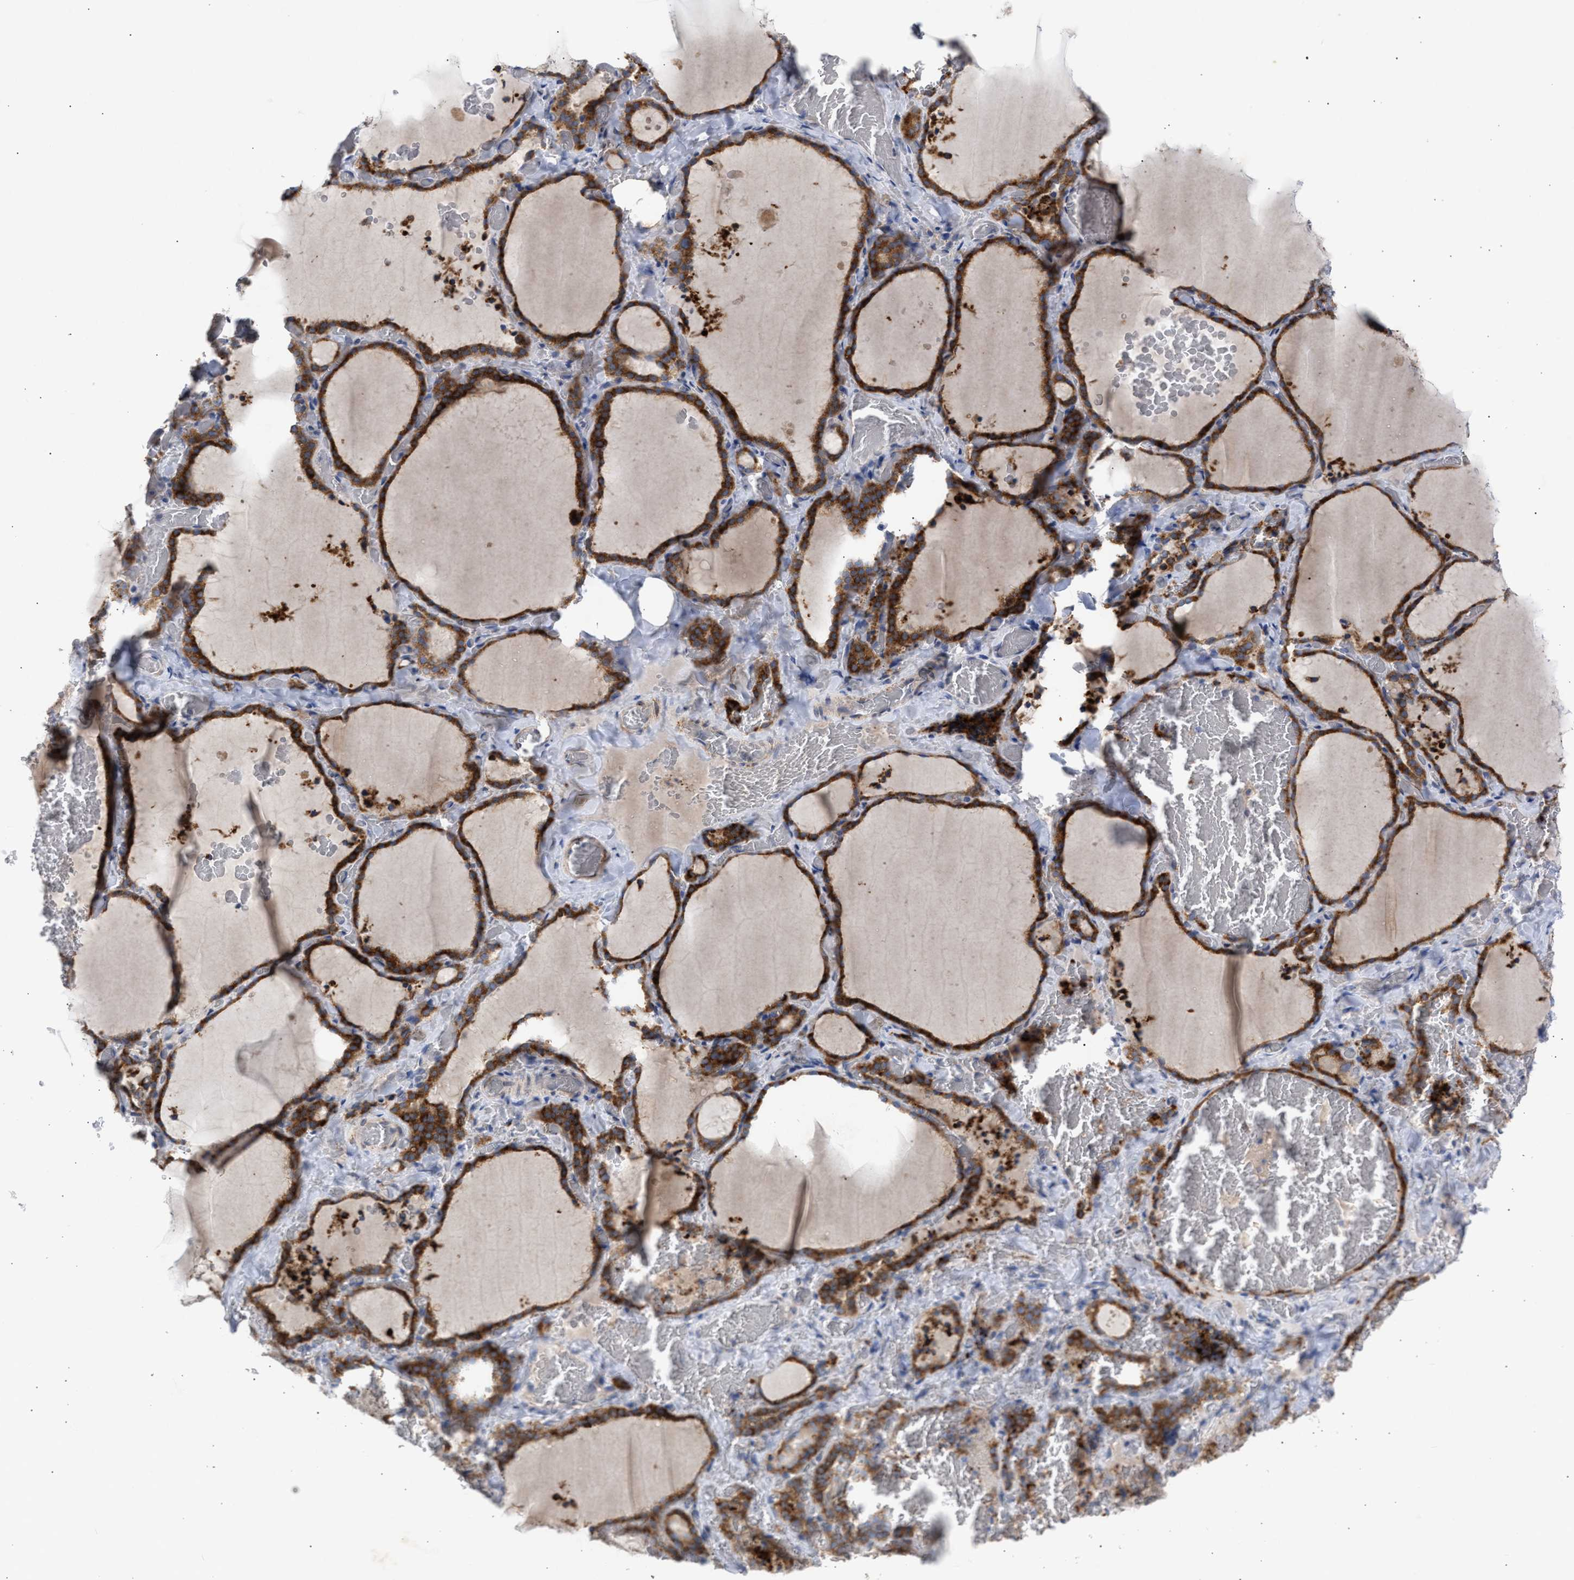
{"staining": {"intensity": "strong", "quantity": ">75%", "location": "cytoplasmic/membranous"}, "tissue": "thyroid gland", "cell_type": "Glandular cells", "image_type": "normal", "snomed": [{"axis": "morphology", "description": "Normal tissue, NOS"}, {"axis": "topography", "description": "Thyroid gland"}], "caption": "IHC photomicrograph of unremarkable thyroid gland stained for a protein (brown), which reveals high levels of strong cytoplasmic/membranous staining in approximately >75% of glandular cells.", "gene": "SELENOM", "patient": {"sex": "female", "age": 22}}